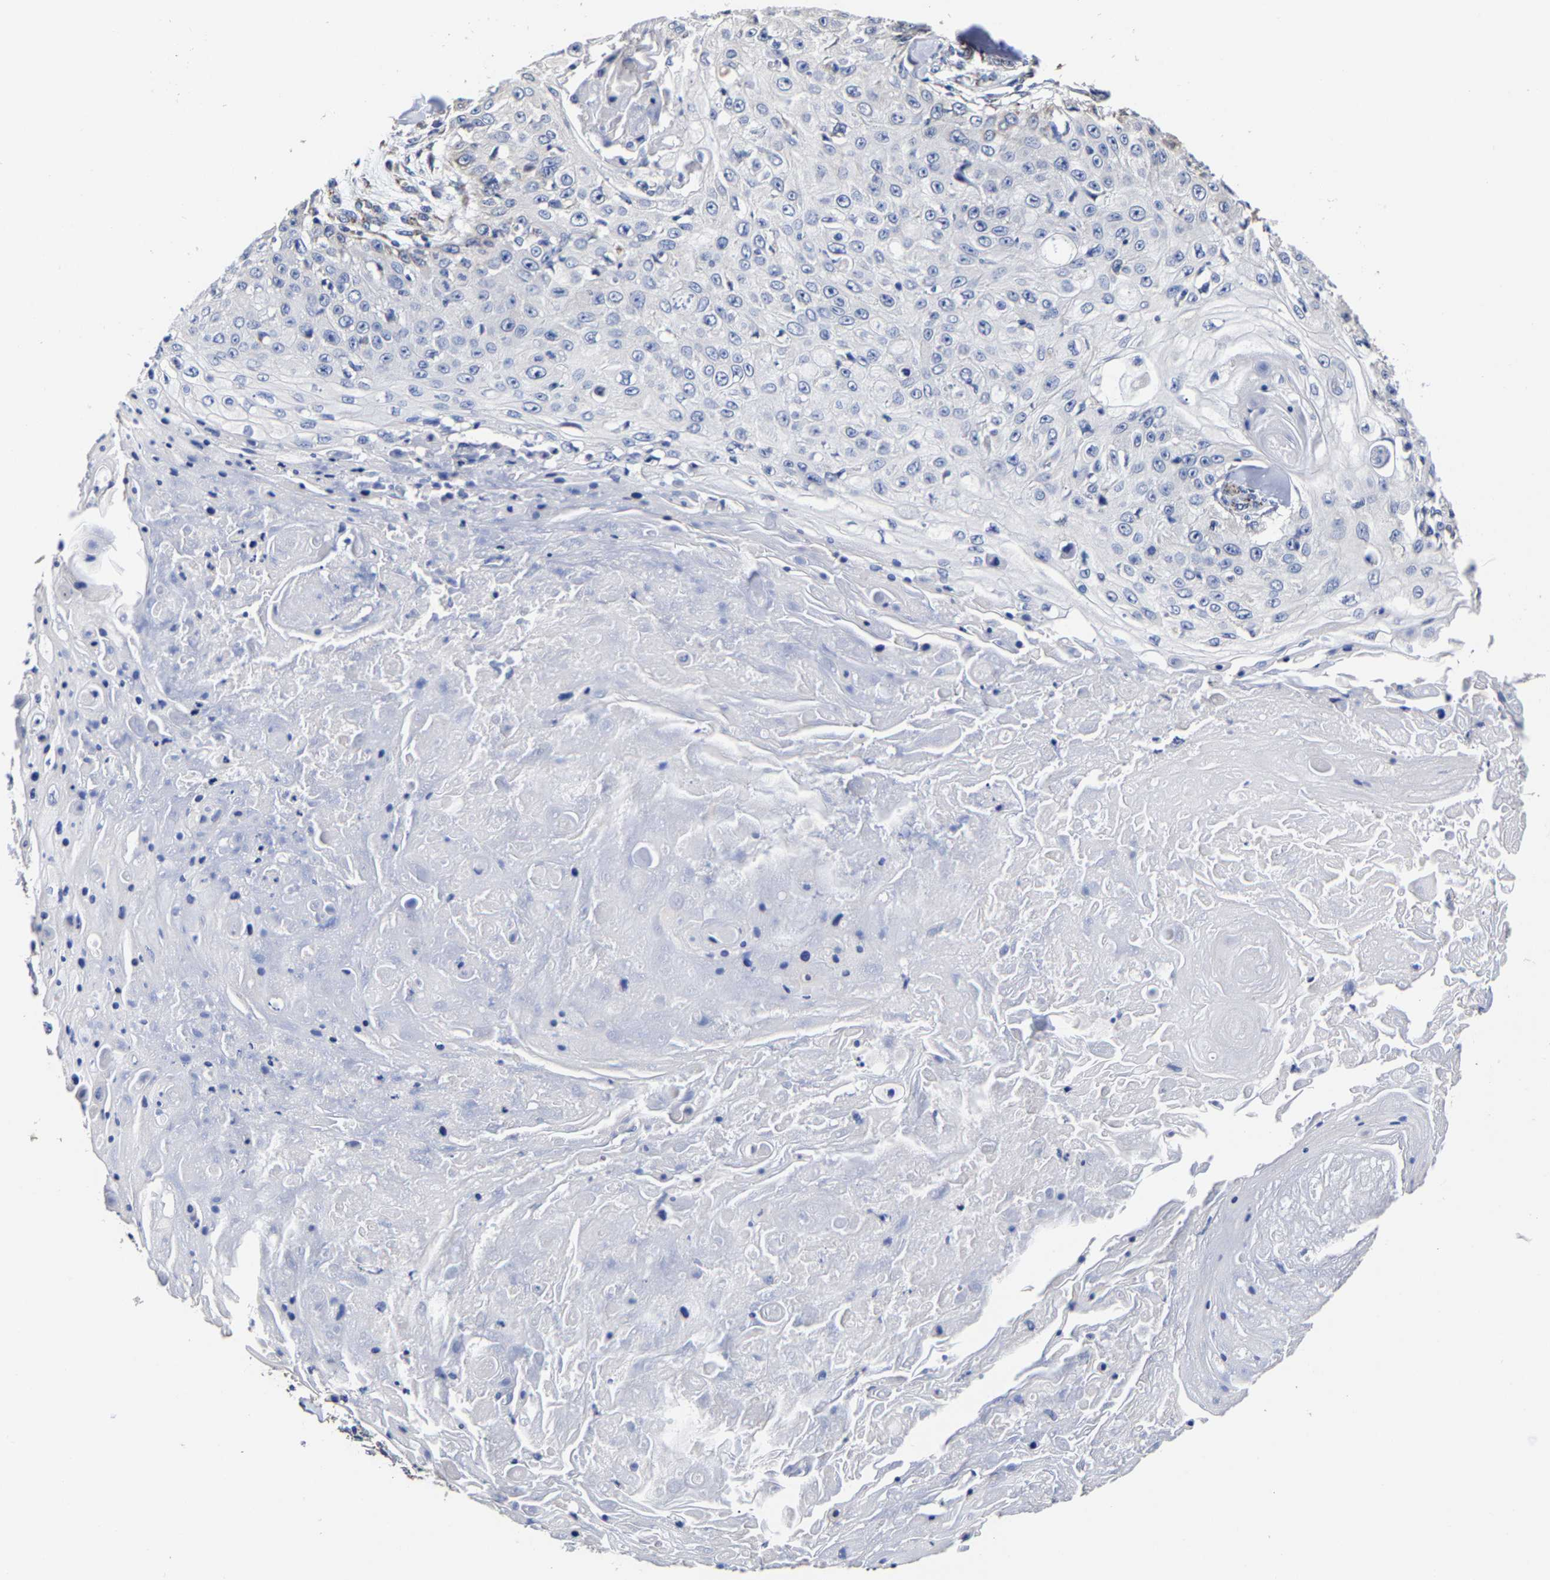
{"staining": {"intensity": "negative", "quantity": "none", "location": "none"}, "tissue": "skin cancer", "cell_type": "Tumor cells", "image_type": "cancer", "snomed": [{"axis": "morphology", "description": "Squamous cell carcinoma, NOS"}, {"axis": "topography", "description": "Skin"}], "caption": "Protein analysis of skin squamous cell carcinoma shows no significant staining in tumor cells.", "gene": "AASS", "patient": {"sex": "male", "age": 86}}